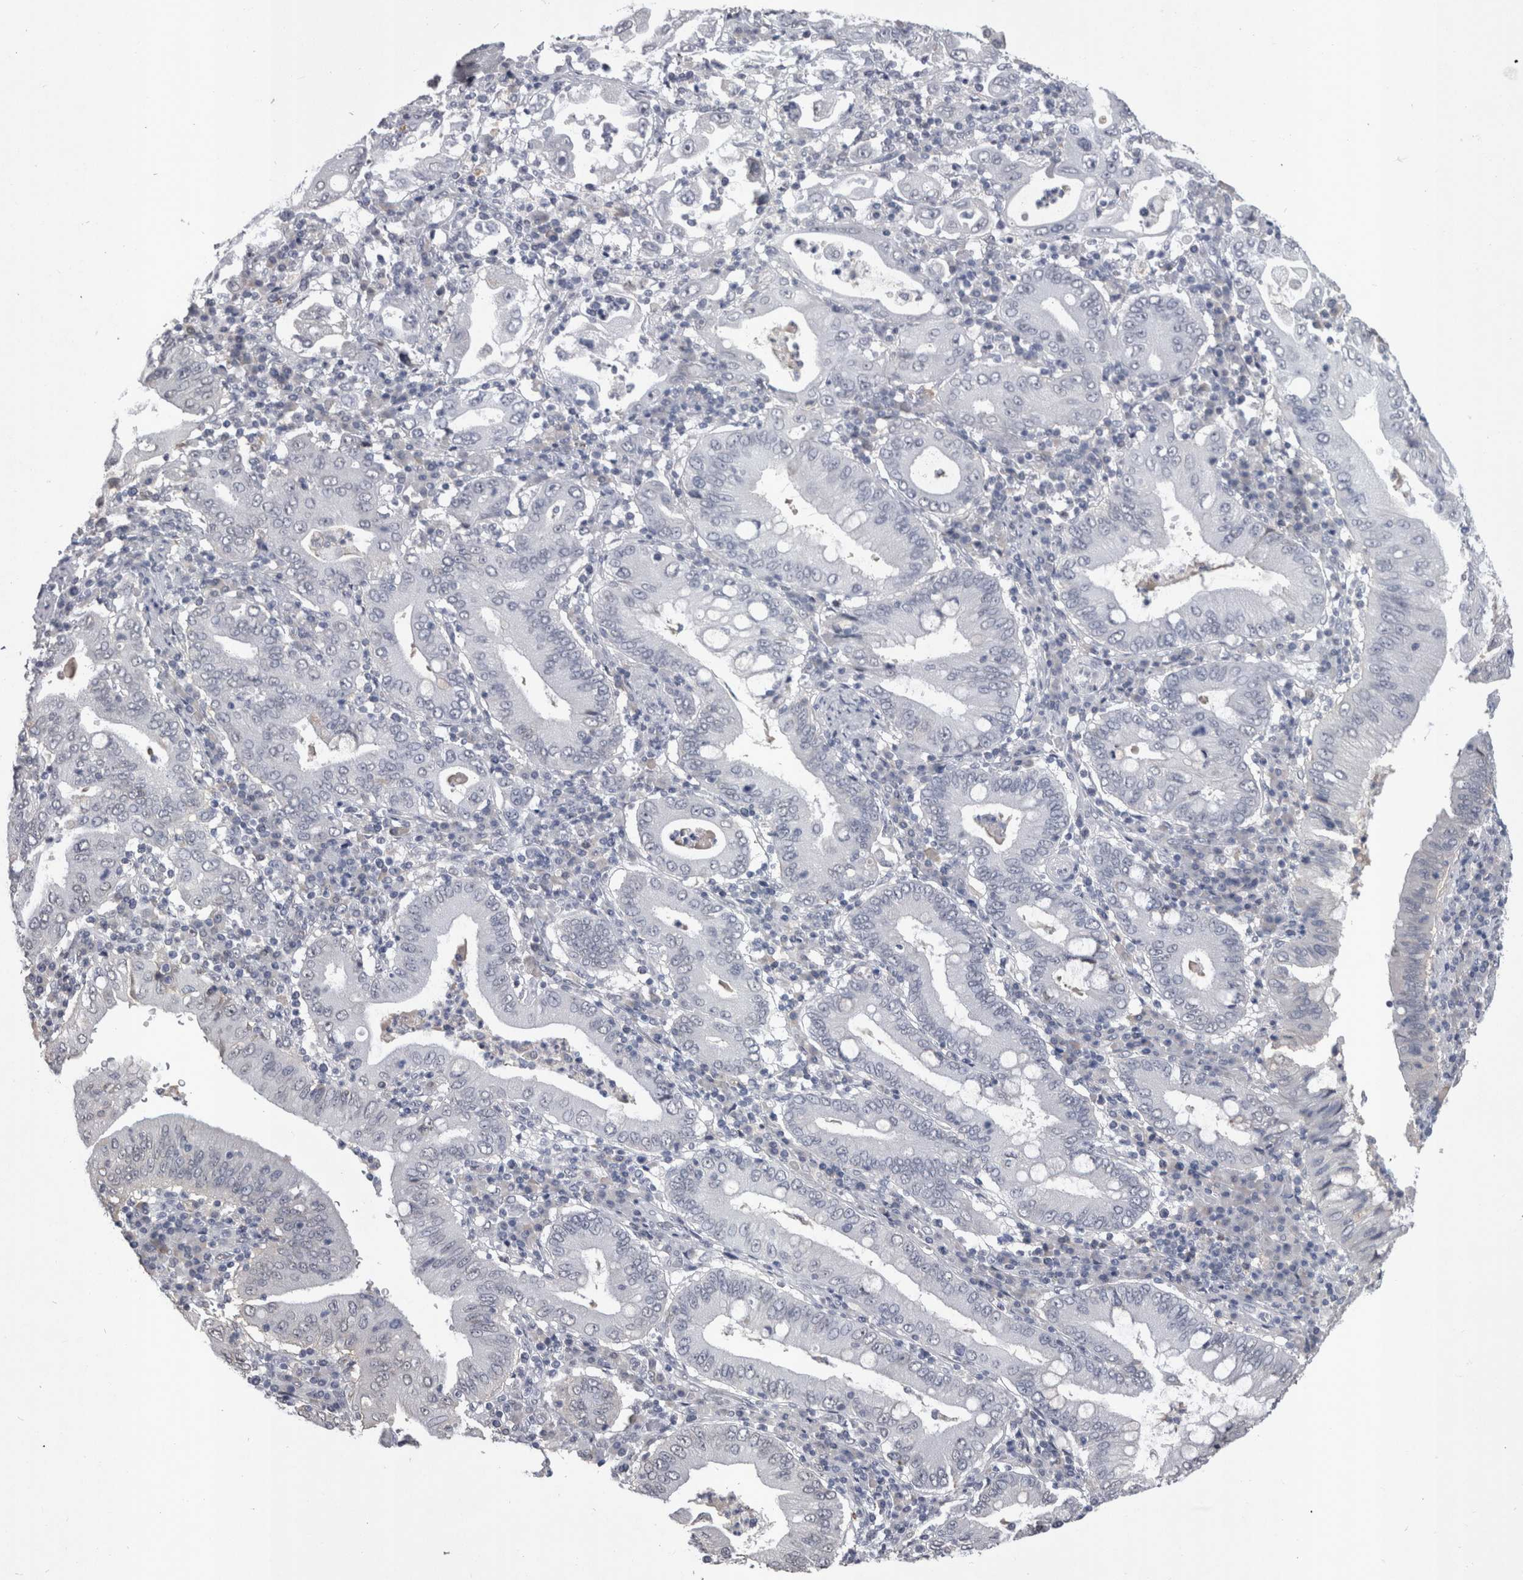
{"staining": {"intensity": "negative", "quantity": "none", "location": "none"}, "tissue": "stomach cancer", "cell_type": "Tumor cells", "image_type": "cancer", "snomed": [{"axis": "morphology", "description": "Normal tissue, NOS"}, {"axis": "morphology", "description": "Adenocarcinoma, NOS"}, {"axis": "topography", "description": "Esophagus"}, {"axis": "topography", "description": "Stomach, upper"}, {"axis": "topography", "description": "Peripheral nerve tissue"}], "caption": "Immunohistochemistry (IHC) histopathology image of neoplastic tissue: stomach adenocarcinoma stained with DAB shows no significant protein expression in tumor cells.", "gene": "PAX5", "patient": {"sex": "male", "age": 62}}